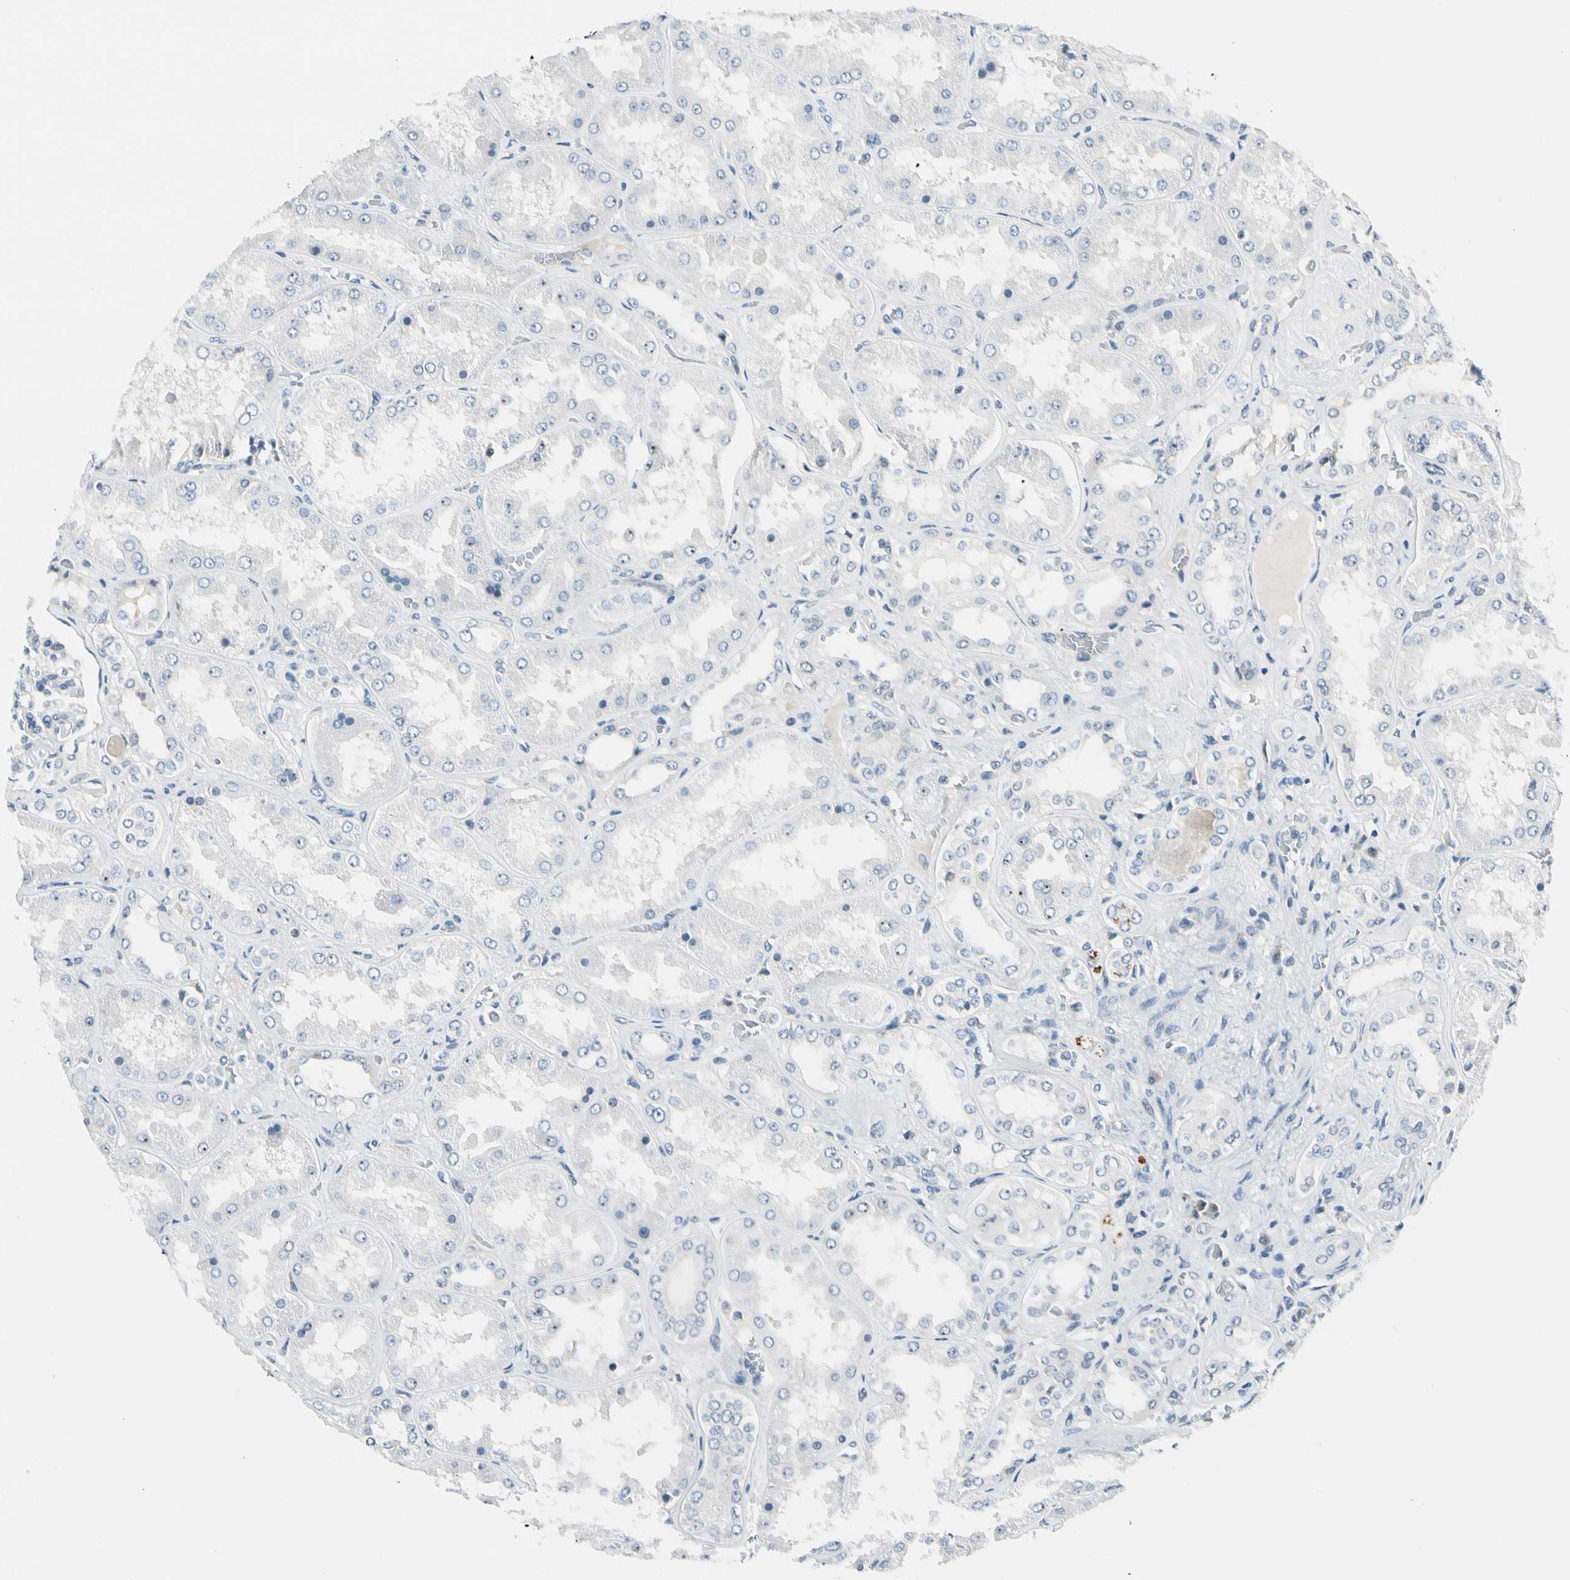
{"staining": {"intensity": "negative", "quantity": "none", "location": "none"}, "tissue": "kidney", "cell_type": "Cells in glomeruli", "image_type": "normal", "snomed": [{"axis": "morphology", "description": "Normal tissue, NOS"}, {"axis": "topography", "description": "Kidney"}], "caption": "High magnification brightfield microscopy of normal kidney stained with DAB (3,3'-diaminobenzidine) (brown) and counterstained with hematoxylin (blue): cells in glomeruli show no significant positivity. The staining was performed using DAB (3,3'-diaminobenzidine) to visualize the protein expression in brown, while the nuclei were stained in blue with hematoxylin (Magnification: 20x).", "gene": "ZSCAN1", "patient": {"sex": "female", "age": 56}}